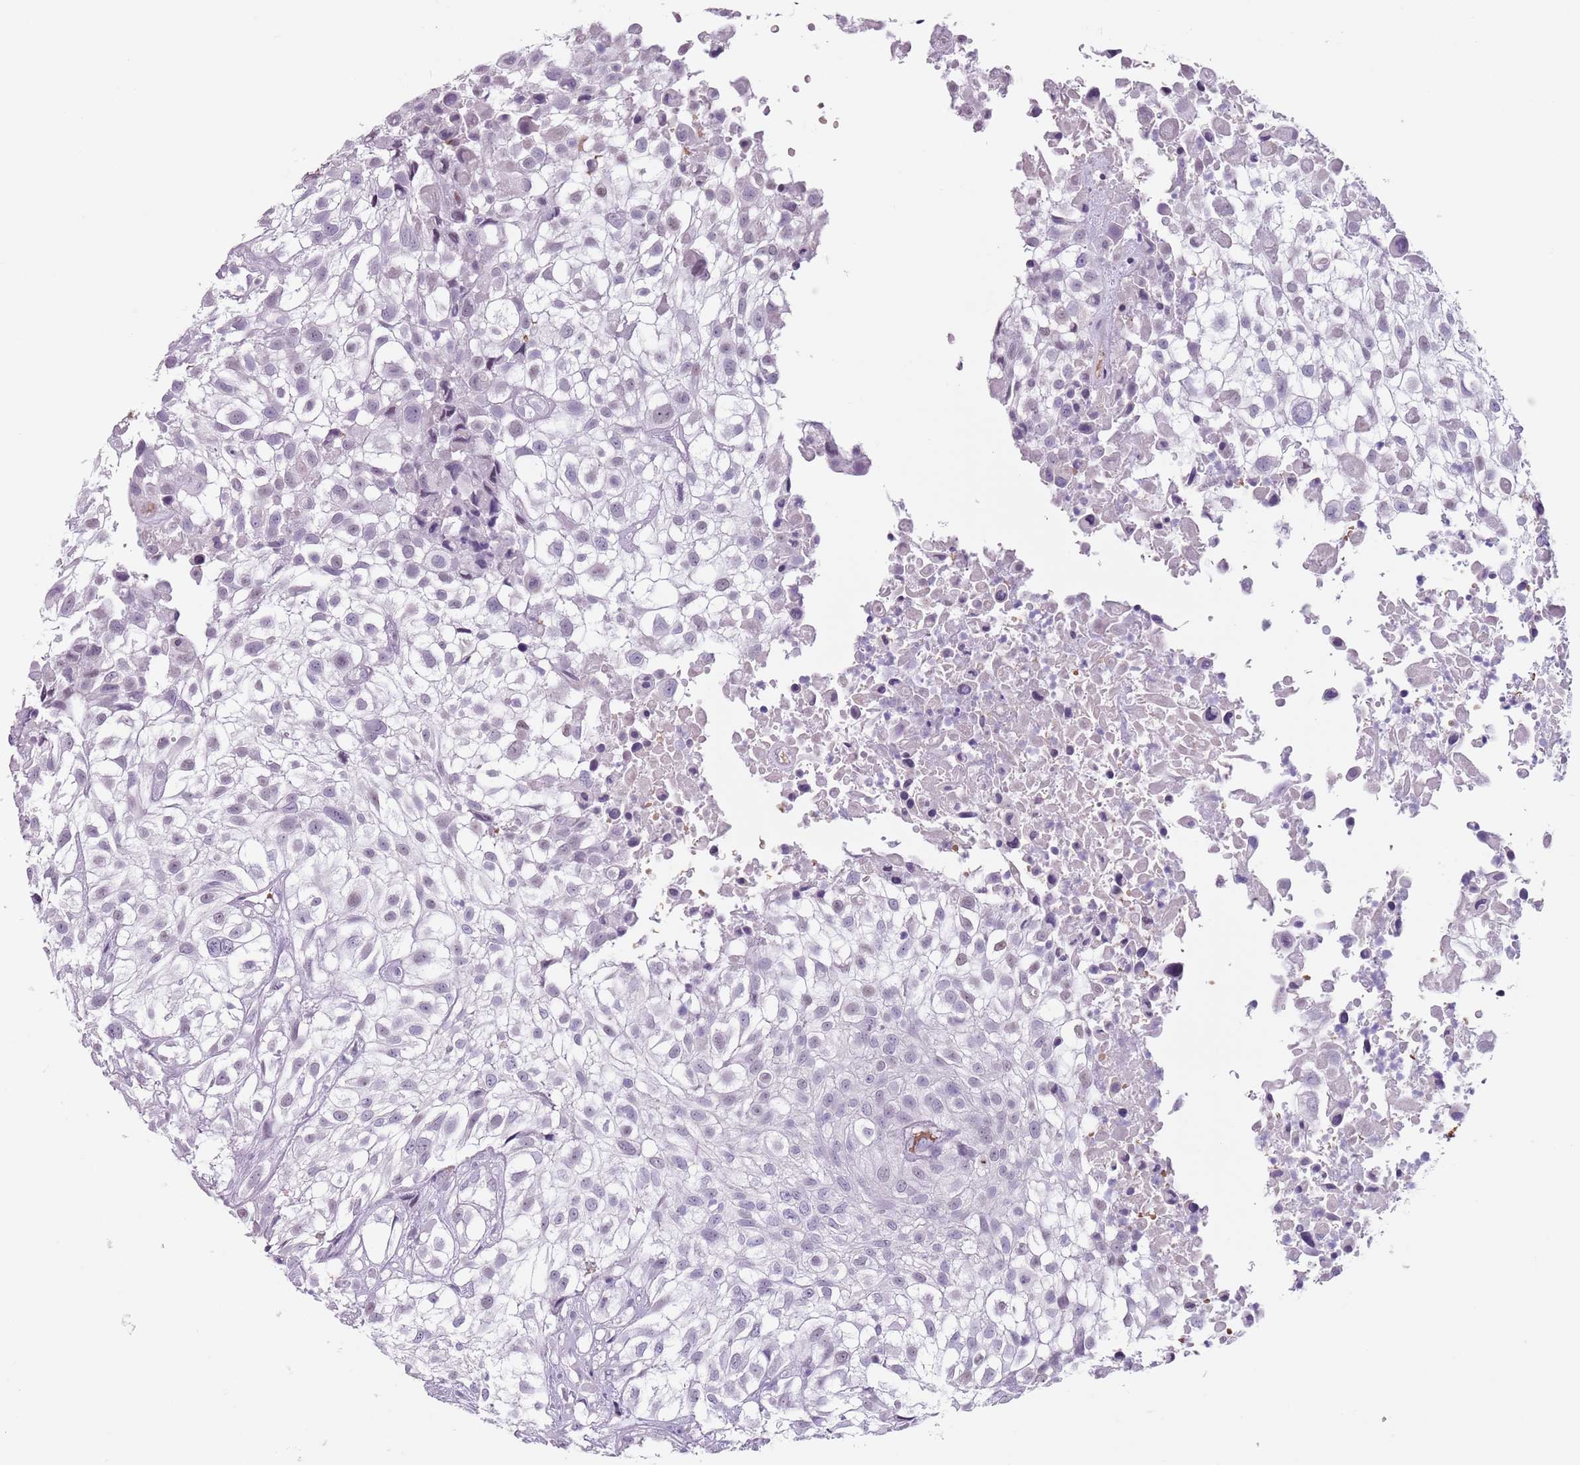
{"staining": {"intensity": "weak", "quantity": "25%-75%", "location": "nuclear"}, "tissue": "urothelial cancer", "cell_type": "Tumor cells", "image_type": "cancer", "snomed": [{"axis": "morphology", "description": "Urothelial carcinoma, High grade"}, {"axis": "topography", "description": "Urinary bladder"}], "caption": "High-grade urothelial carcinoma stained with a protein marker demonstrates weak staining in tumor cells.", "gene": "SPESP1", "patient": {"sex": "male", "age": 56}}